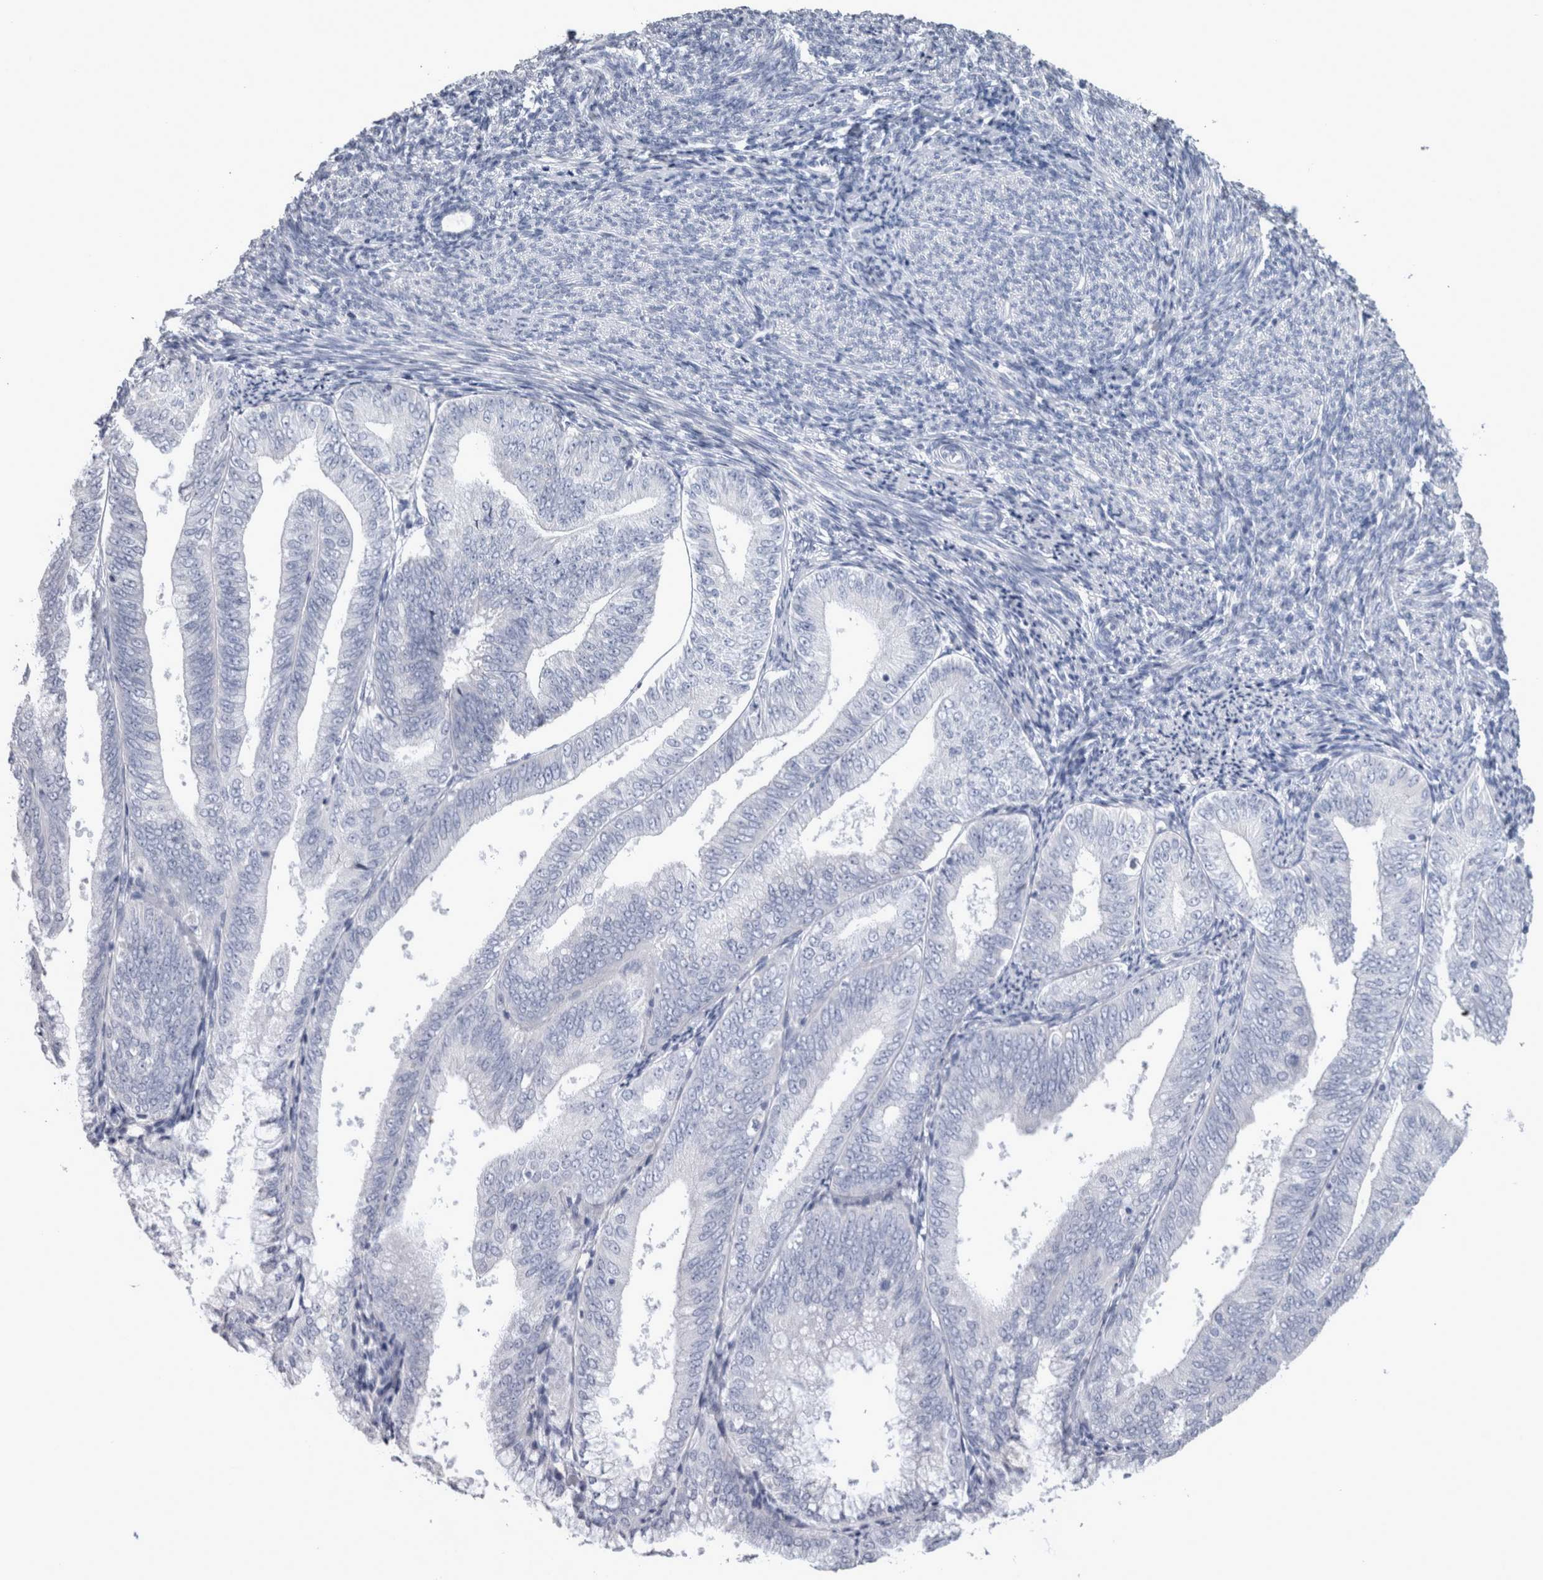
{"staining": {"intensity": "negative", "quantity": "none", "location": "none"}, "tissue": "endometrial cancer", "cell_type": "Tumor cells", "image_type": "cancer", "snomed": [{"axis": "morphology", "description": "Adenocarcinoma, NOS"}, {"axis": "topography", "description": "Endometrium"}], "caption": "This histopathology image is of endometrial cancer stained with immunohistochemistry (IHC) to label a protein in brown with the nuclei are counter-stained blue. There is no expression in tumor cells.", "gene": "MSMB", "patient": {"sex": "female", "age": 63}}